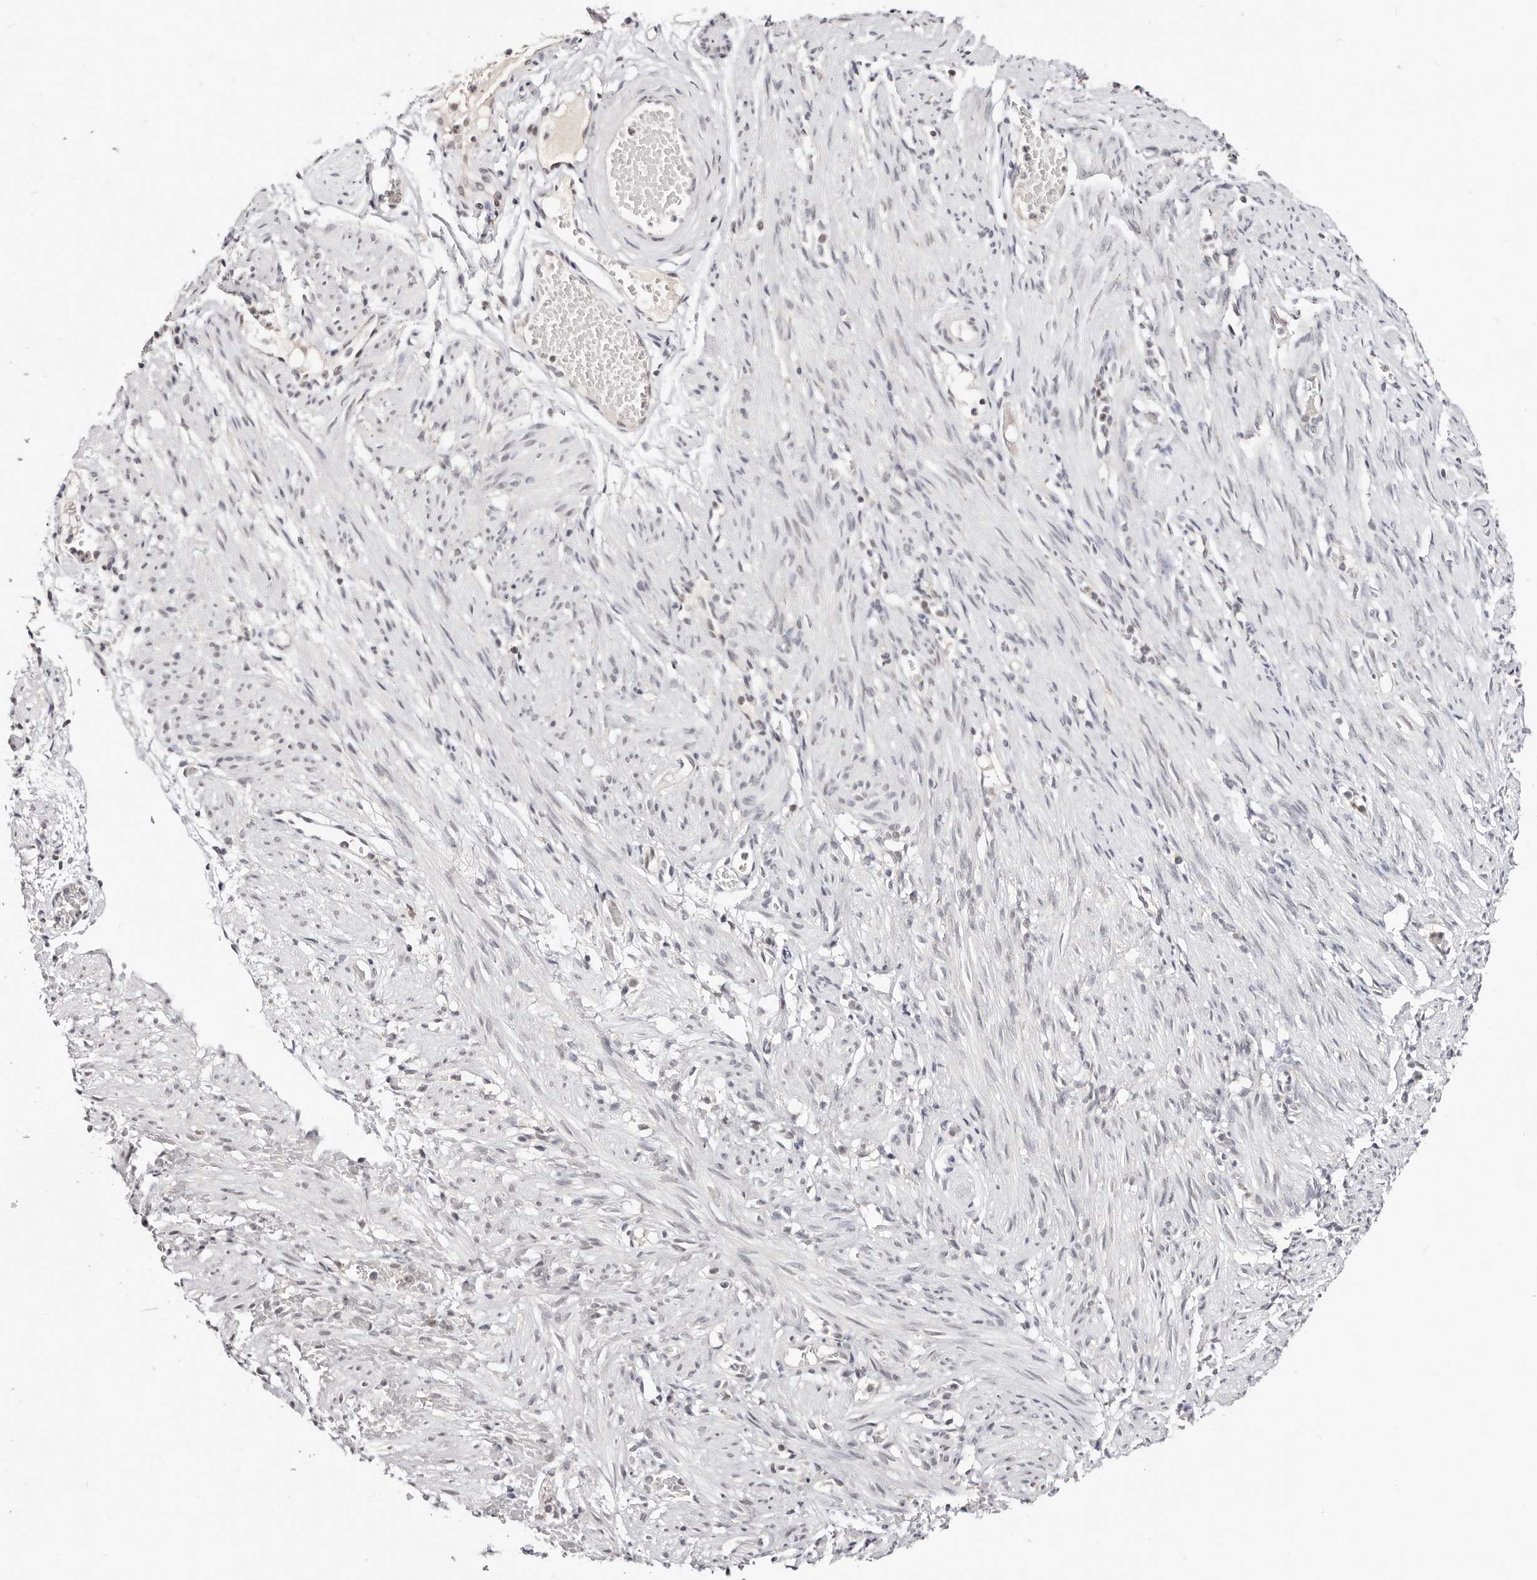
{"staining": {"intensity": "negative", "quantity": "none", "location": "none"}, "tissue": "adipose tissue", "cell_type": "Adipocytes", "image_type": "normal", "snomed": [{"axis": "morphology", "description": "Normal tissue, NOS"}, {"axis": "topography", "description": "Smooth muscle"}, {"axis": "topography", "description": "Peripheral nerve tissue"}], "caption": "This micrograph is of benign adipose tissue stained with immunohistochemistry (IHC) to label a protein in brown with the nuclei are counter-stained blue. There is no staining in adipocytes. (Brightfield microscopy of DAB (3,3'-diaminobenzidine) immunohistochemistry (IHC) at high magnification).", "gene": "VIPAS39", "patient": {"sex": "female", "age": 39}}